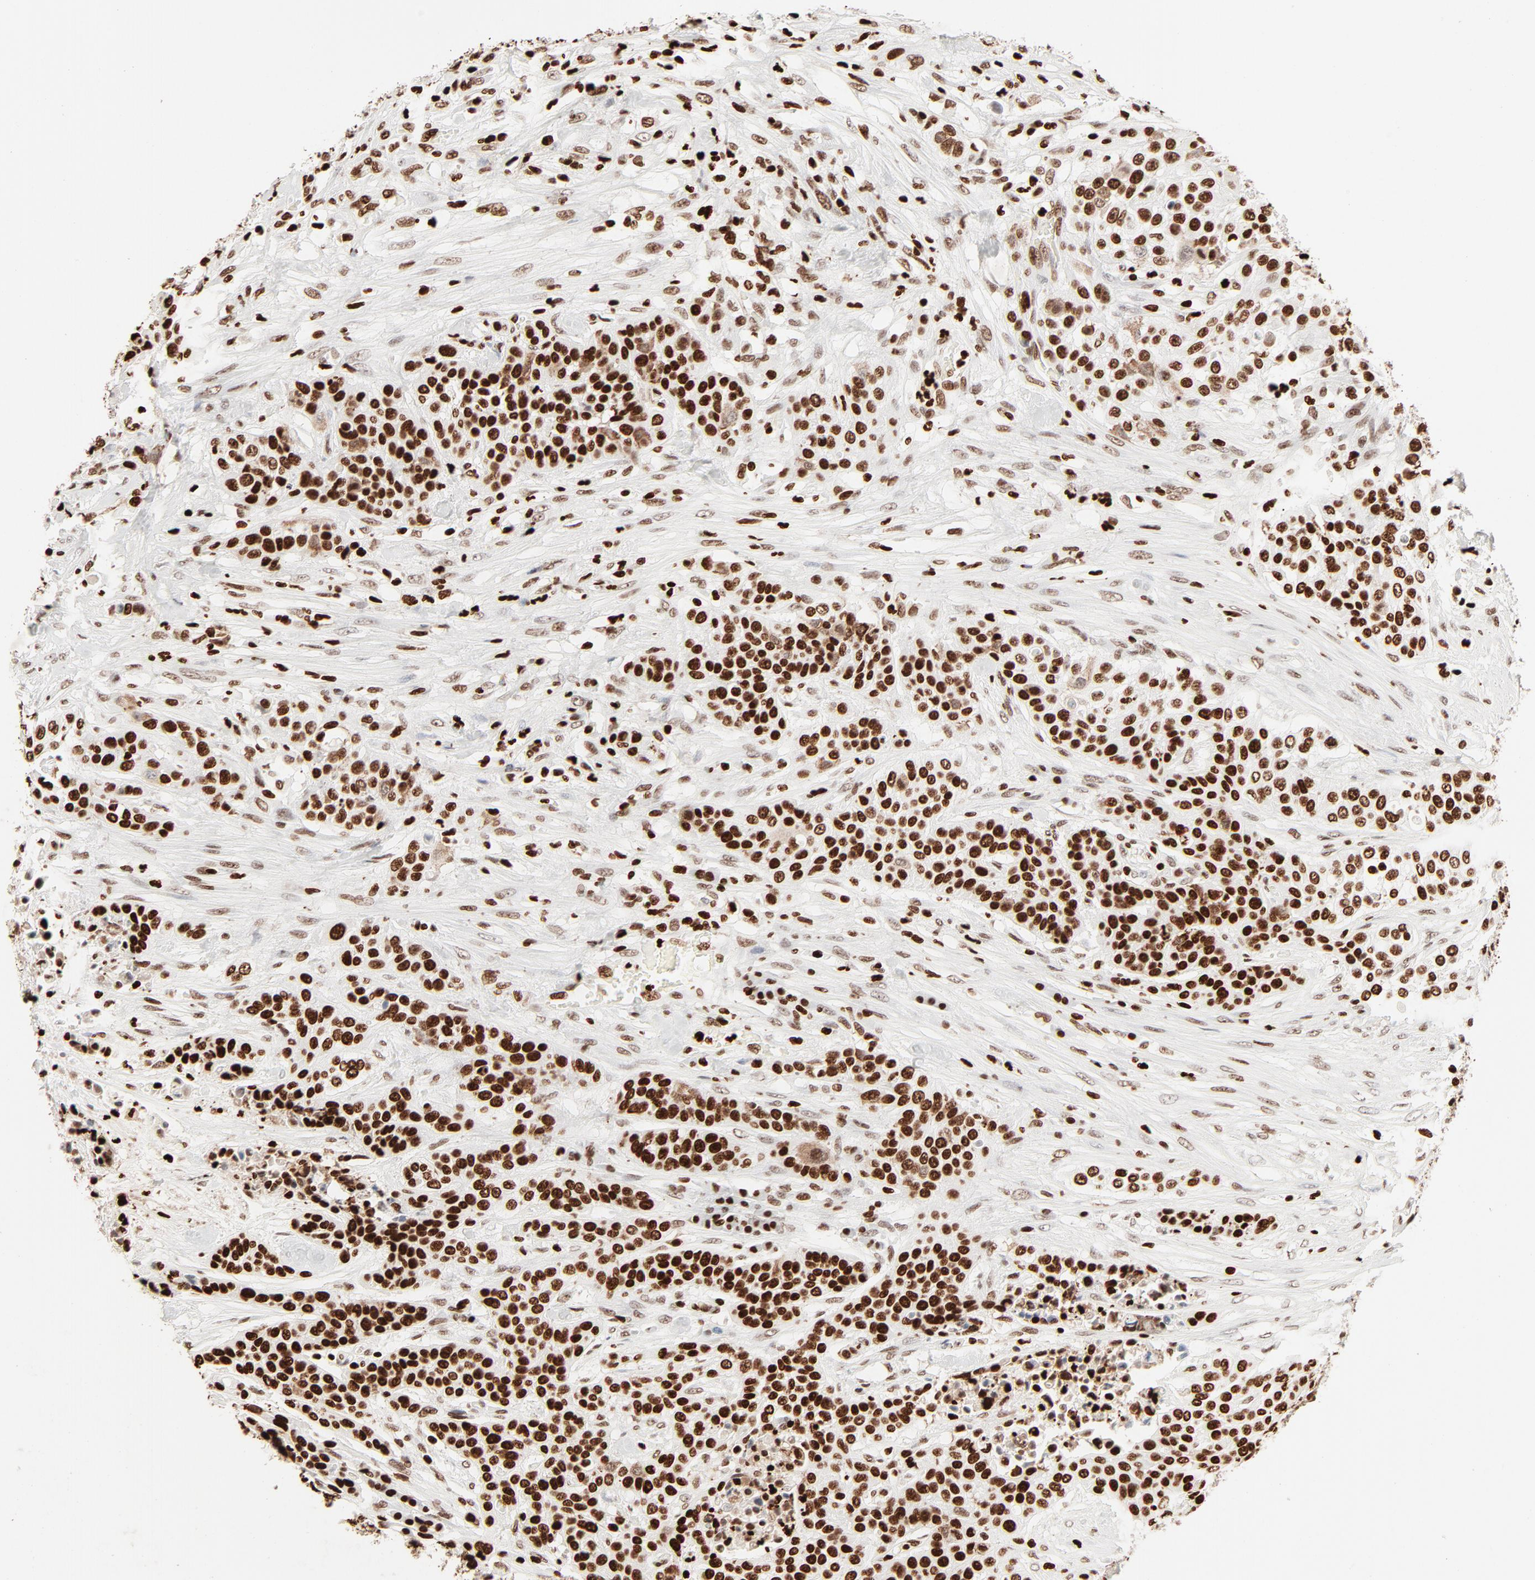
{"staining": {"intensity": "strong", "quantity": ">75%", "location": "nuclear"}, "tissue": "urothelial cancer", "cell_type": "Tumor cells", "image_type": "cancer", "snomed": [{"axis": "morphology", "description": "Urothelial carcinoma, High grade"}, {"axis": "topography", "description": "Urinary bladder"}], "caption": "Immunohistochemical staining of human urothelial carcinoma (high-grade) demonstrates high levels of strong nuclear protein staining in approximately >75% of tumor cells.", "gene": "HMGB2", "patient": {"sex": "male", "age": 74}}